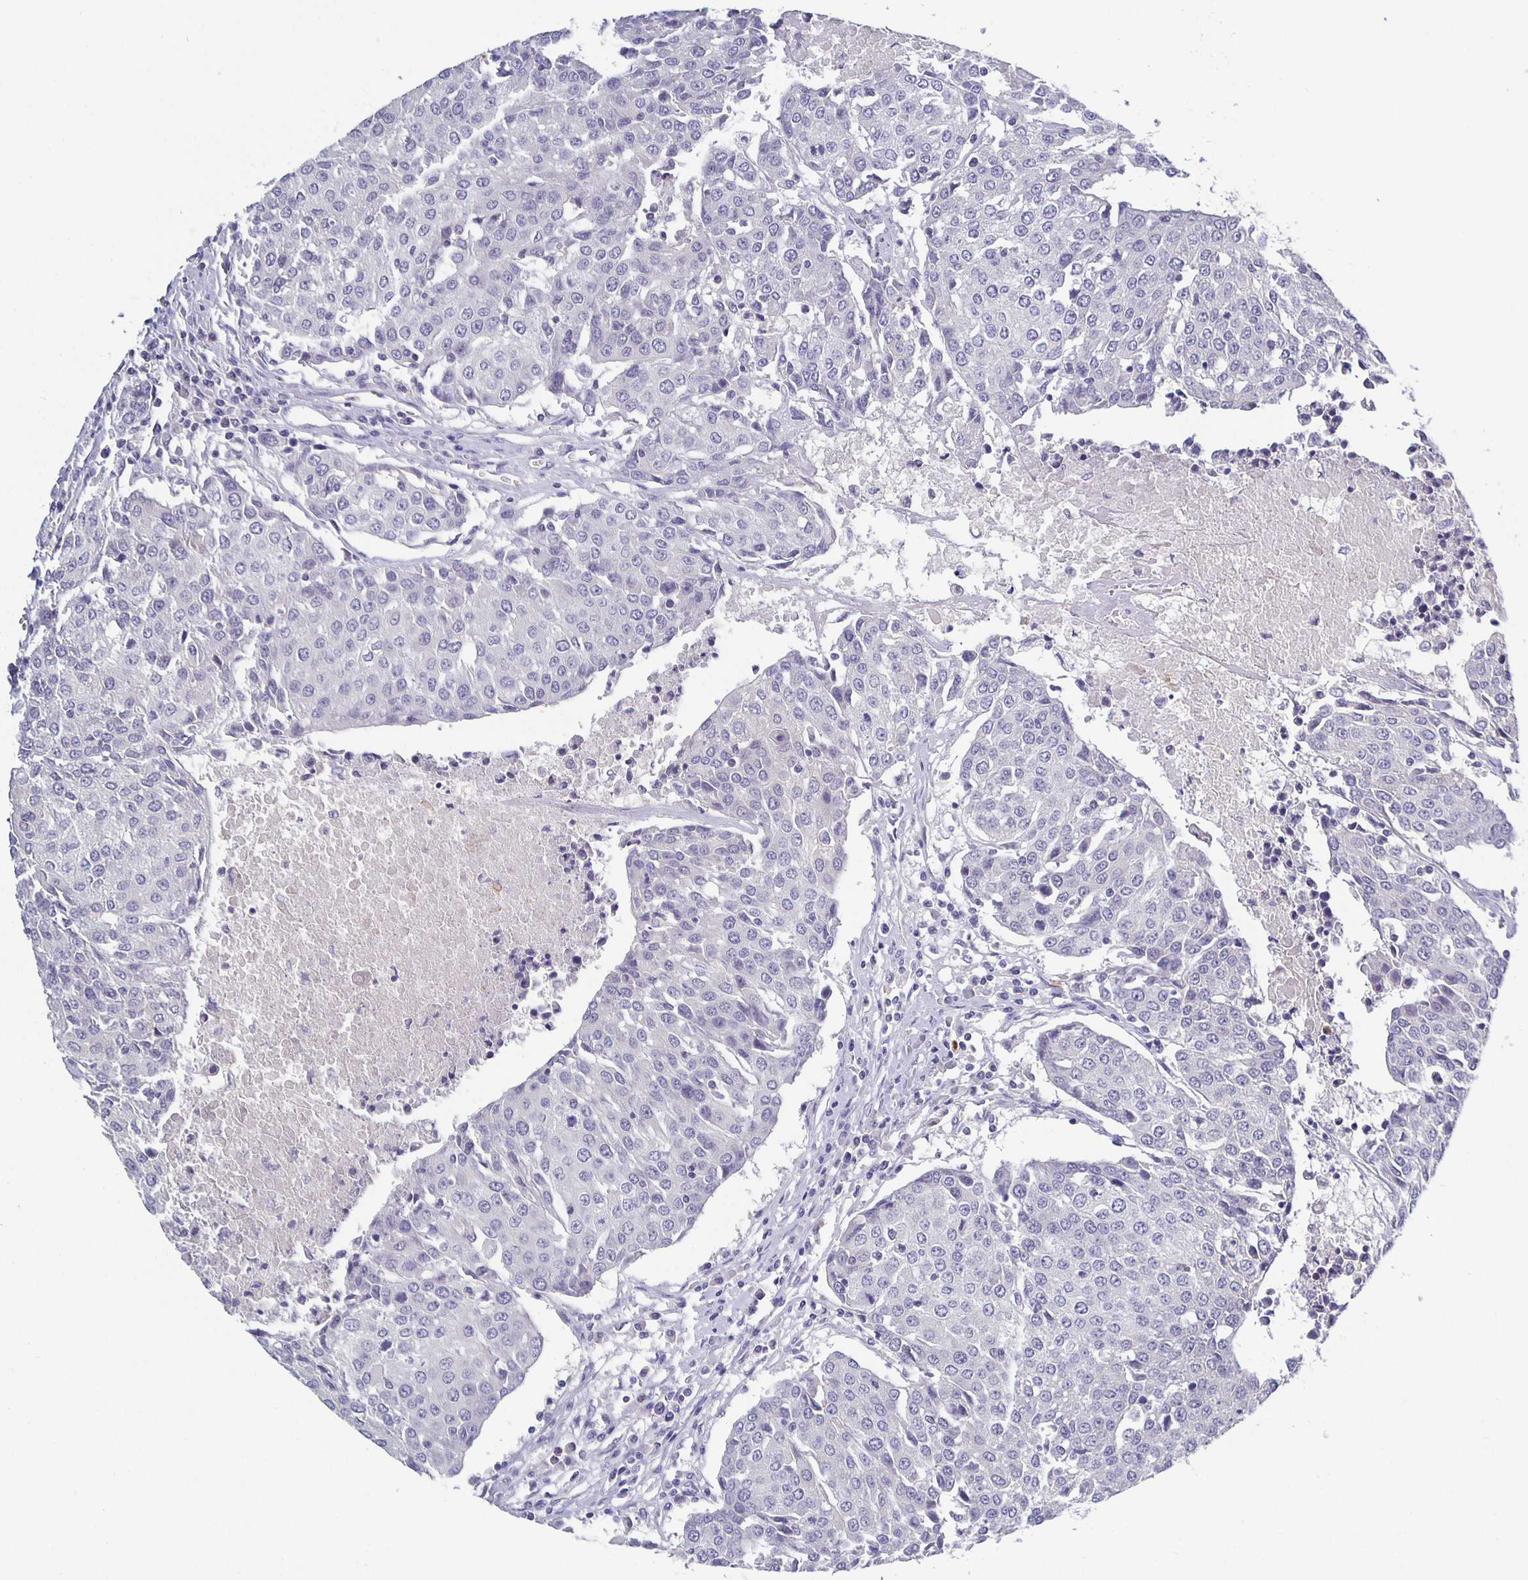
{"staining": {"intensity": "negative", "quantity": "none", "location": "none"}, "tissue": "urothelial cancer", "cell_type": "Tumor cells", "image_type": "cancer", "snomed": [{"axis": "morphology", "description": "Urothelial carcinoma, High grade"}, {"axis": "topography", "description": "Urinary bladder"}], "caption": "This is an immunohistochemistry (IHC) histopathology image of high-grade urothelial carcinoma. There is no staining in tumor cells.", "gene": "GDF15", "patient": {"sex": "female", "age": 85}}